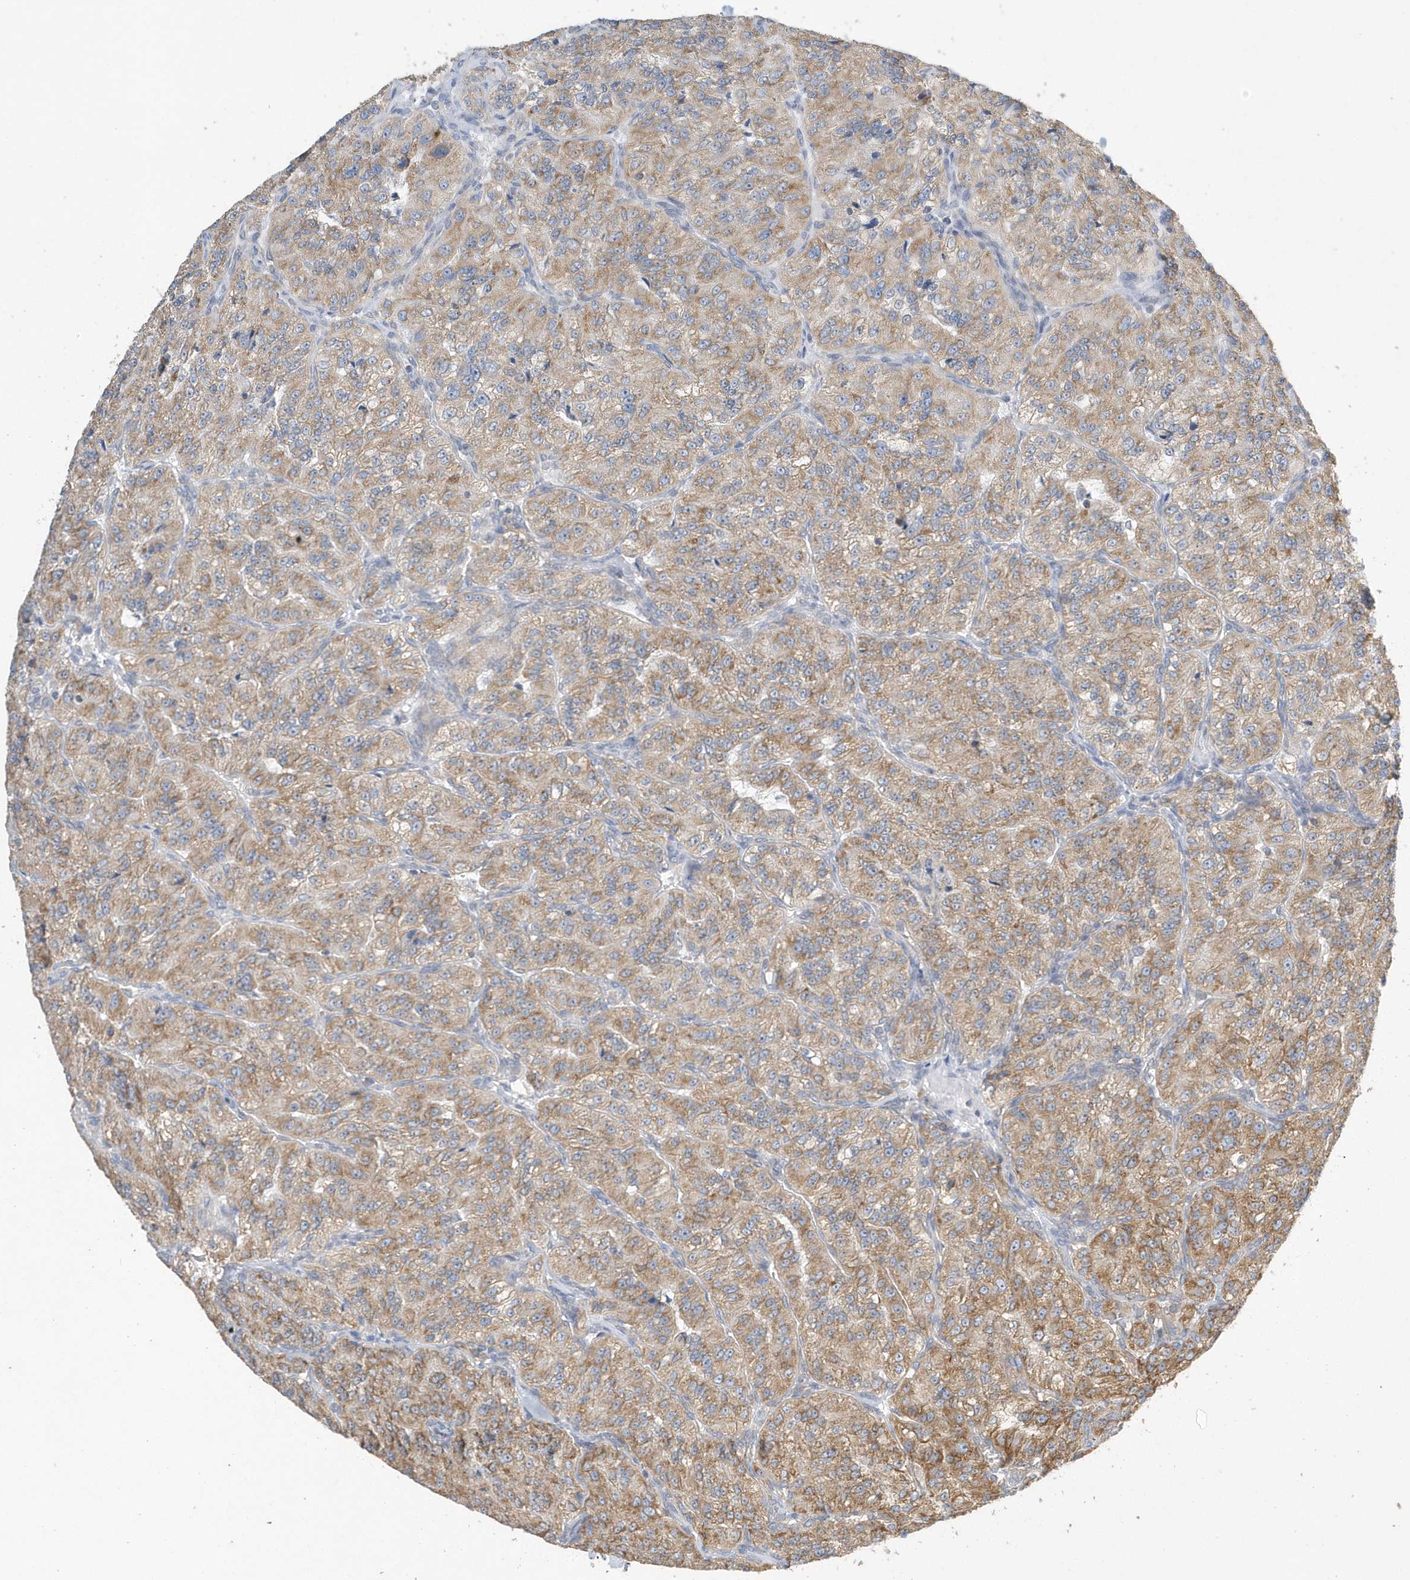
{"staining": {"intensity": "moderate", "quantity": ">75%", "location": "cytoplasmic/membranous"}, "tissue": "renal cancer", "cell_type": "Tumor cells", "image_type": "cancer", "snomed": [{"axis": "morphology", "description": "Adenocarcinoma, NOS"}, {"axis": "topography", "description": "Kidney"}], "caption": "Renal cancer tissue demonstrates moderate cytoplasmic/membranous staining in approximately >75% of tumor cells, visualized by immunohistochemistry. (DAB = brown stain, brightfield microscopy at high magnification).", "gene": "SPATA5", "patient": {"sex": "female", "age": 63}}